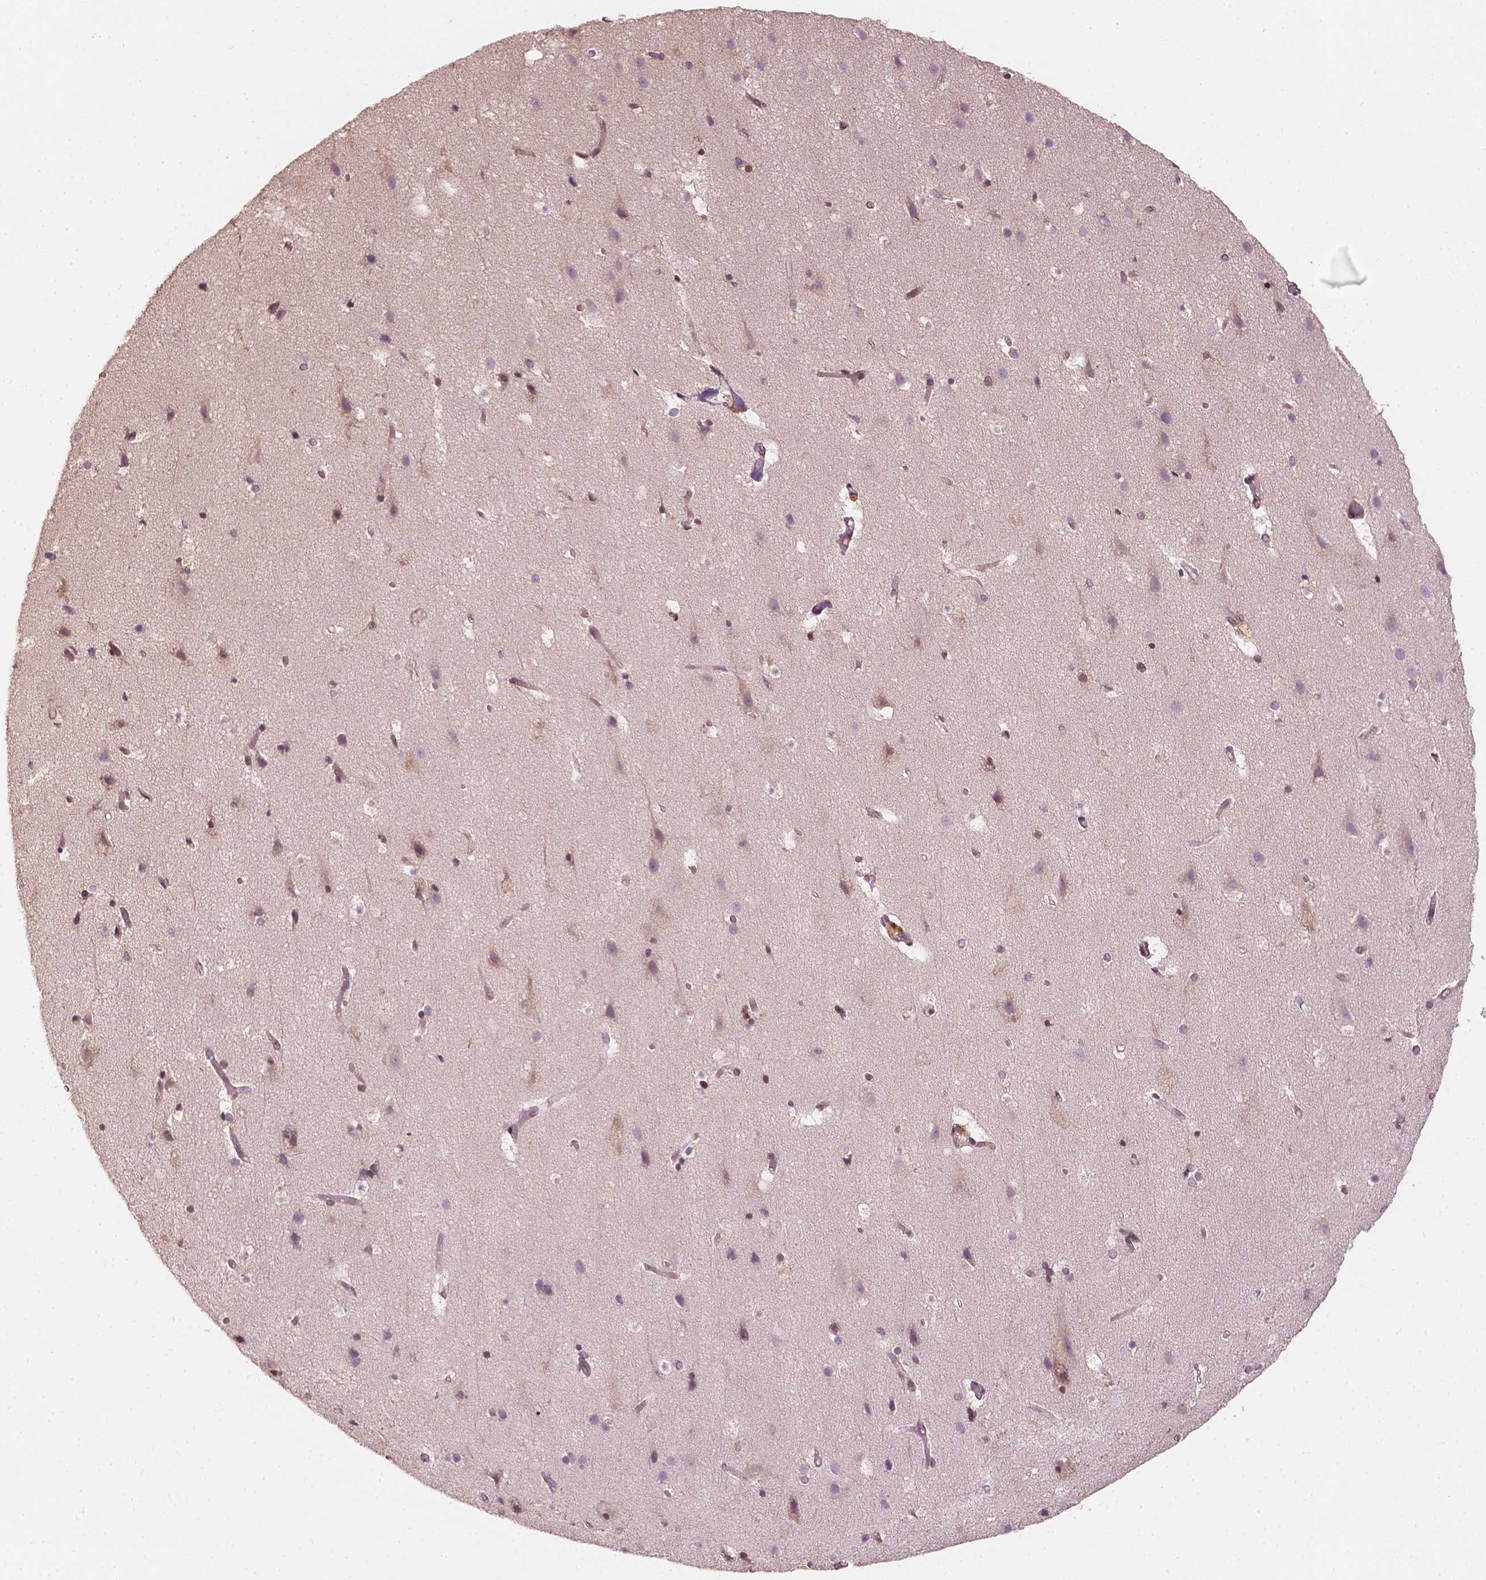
{"staining": {"intensity": "weak", "quantity": "25%-75%", "location": "cytoplasmic/membranous"}, "tissue": "cerebral cortex", "cell_type": "Endothelial cells", "image_type": "normal", "snomed": [{"axis": "morphology", "description": "Normal tissue, NOS"}, {"axis": "topography", "description": "Cerebral cortex"}], "caption": "Immunohistochemical staining of normal human cerebral cortex exhibits low levels of weak cytoplasmic/membranous expression in about 25%-75% of endothelial cells.", "gene": "G3BP1", "patient": {"sex": "female", "age": 52}}